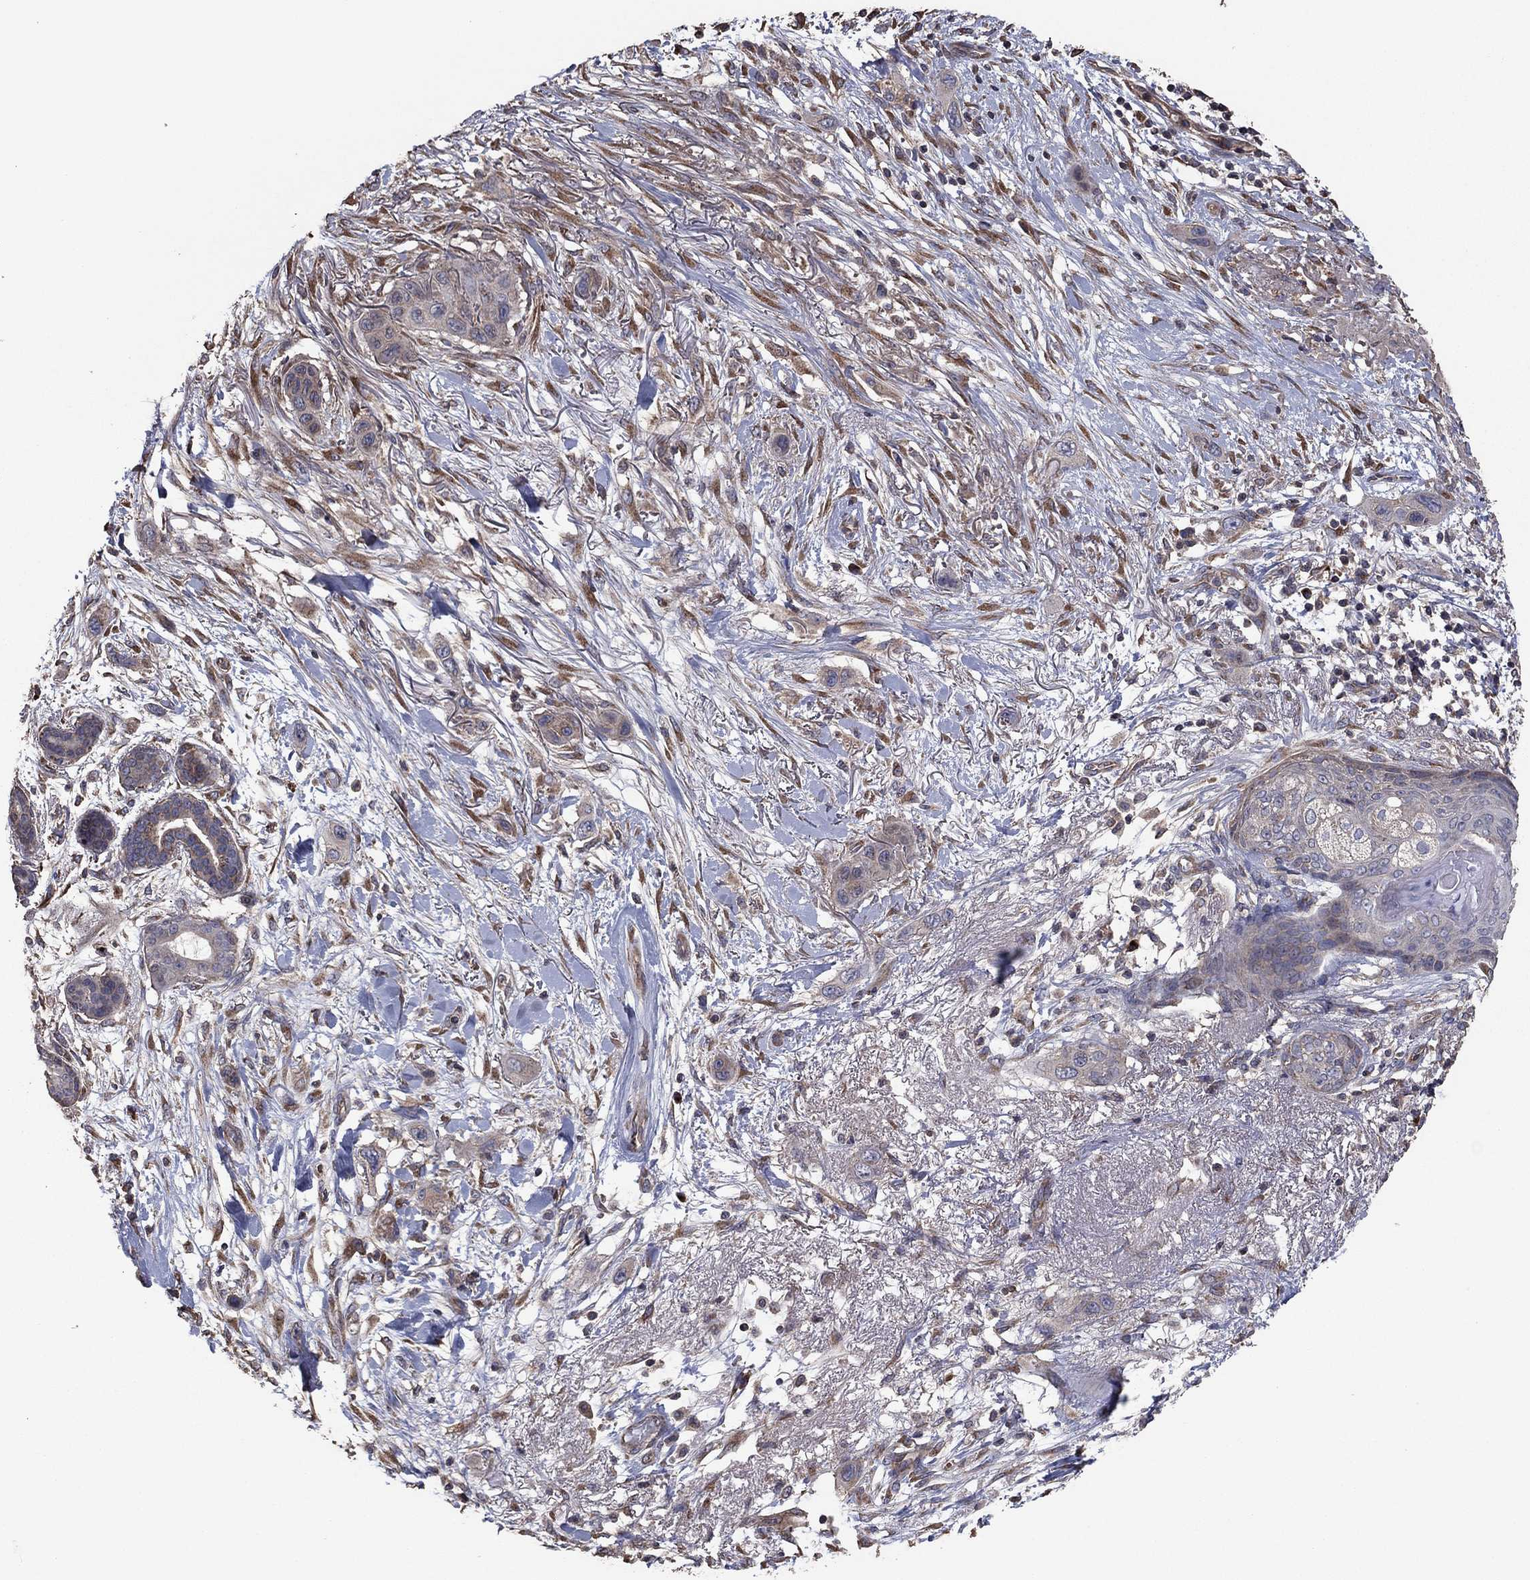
{"staining": {"intensity": "weak", "quantity": "<25%", "location": "cytoplasmic/membranous"}, "tissue": "skin cancer", "cell_type": "Tumor cells", "image_type": "cancer", "snomed": [{"axis": "morphology", "description": "Squamous cell carcinoma, NOS"}, {"axis": "topography", "description": "Skin"}], "caption": "There is no significant expression in tumor cells of squamous cell carcinoma (skin).", "gene": "FLT4", "patient": {"sex": "male", "age": 79}}